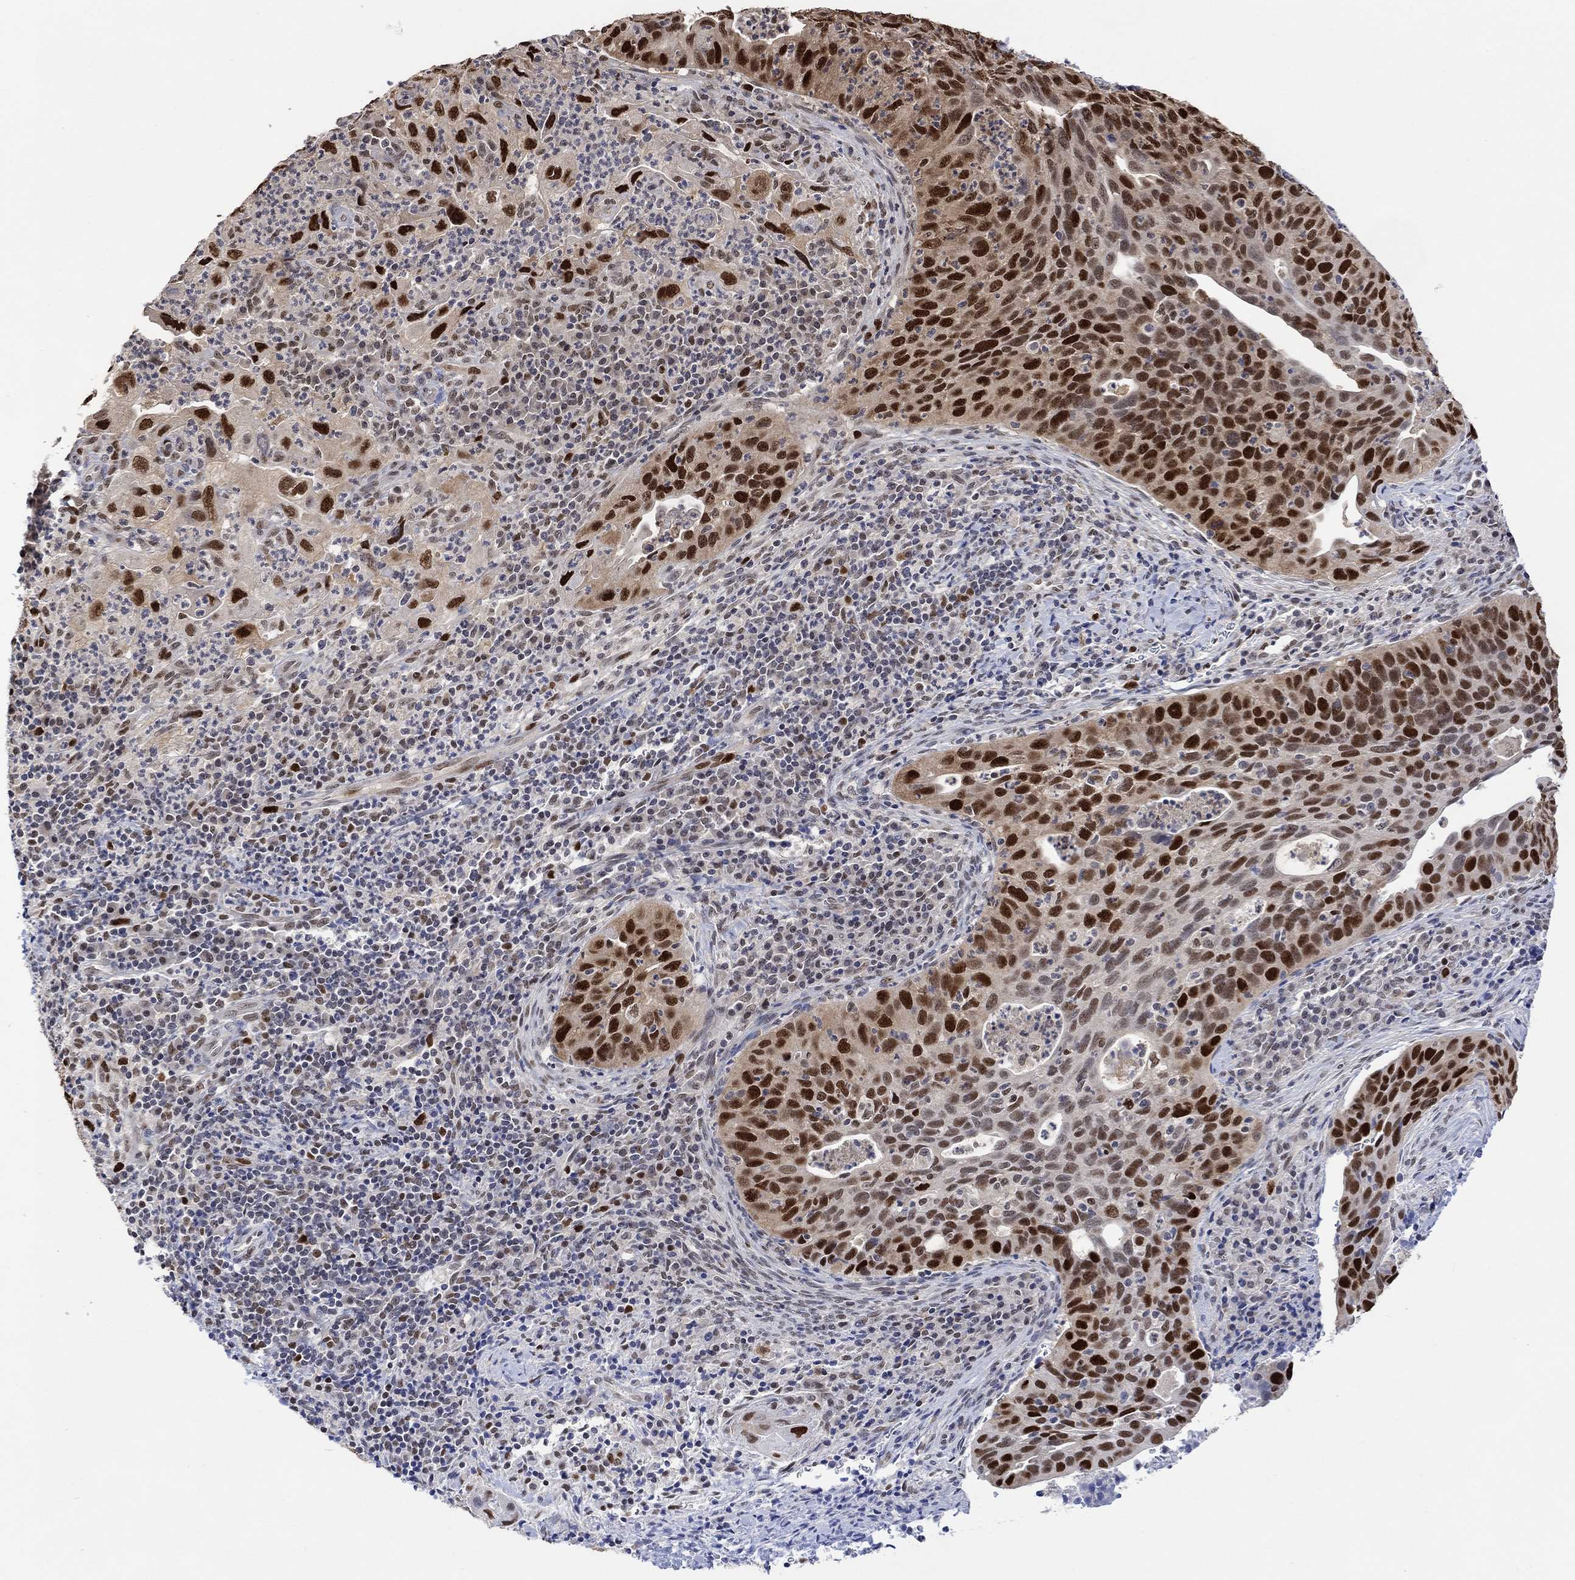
{"staining": {"intensity": "strong", "quantity": "25%-75%", "location": "nuclear"}, "tissue": "cervical cancer", "cell_type": "Tumor cells", "image_type": "cancer", "snomed": [{"axis": "morphology", "description": "Squamous cell carcinoma, NOS"}, {"axis": "topography", "description": "Cervix"}], "caption": "Tumor cells reveal high levels of strong nuclear positivity in approximately 25%-75% of cells in human cervical cancer (squamous cell carcinoma).", "gene": "RAD54L2", "patient": {"sex": "female", "age": 26}}